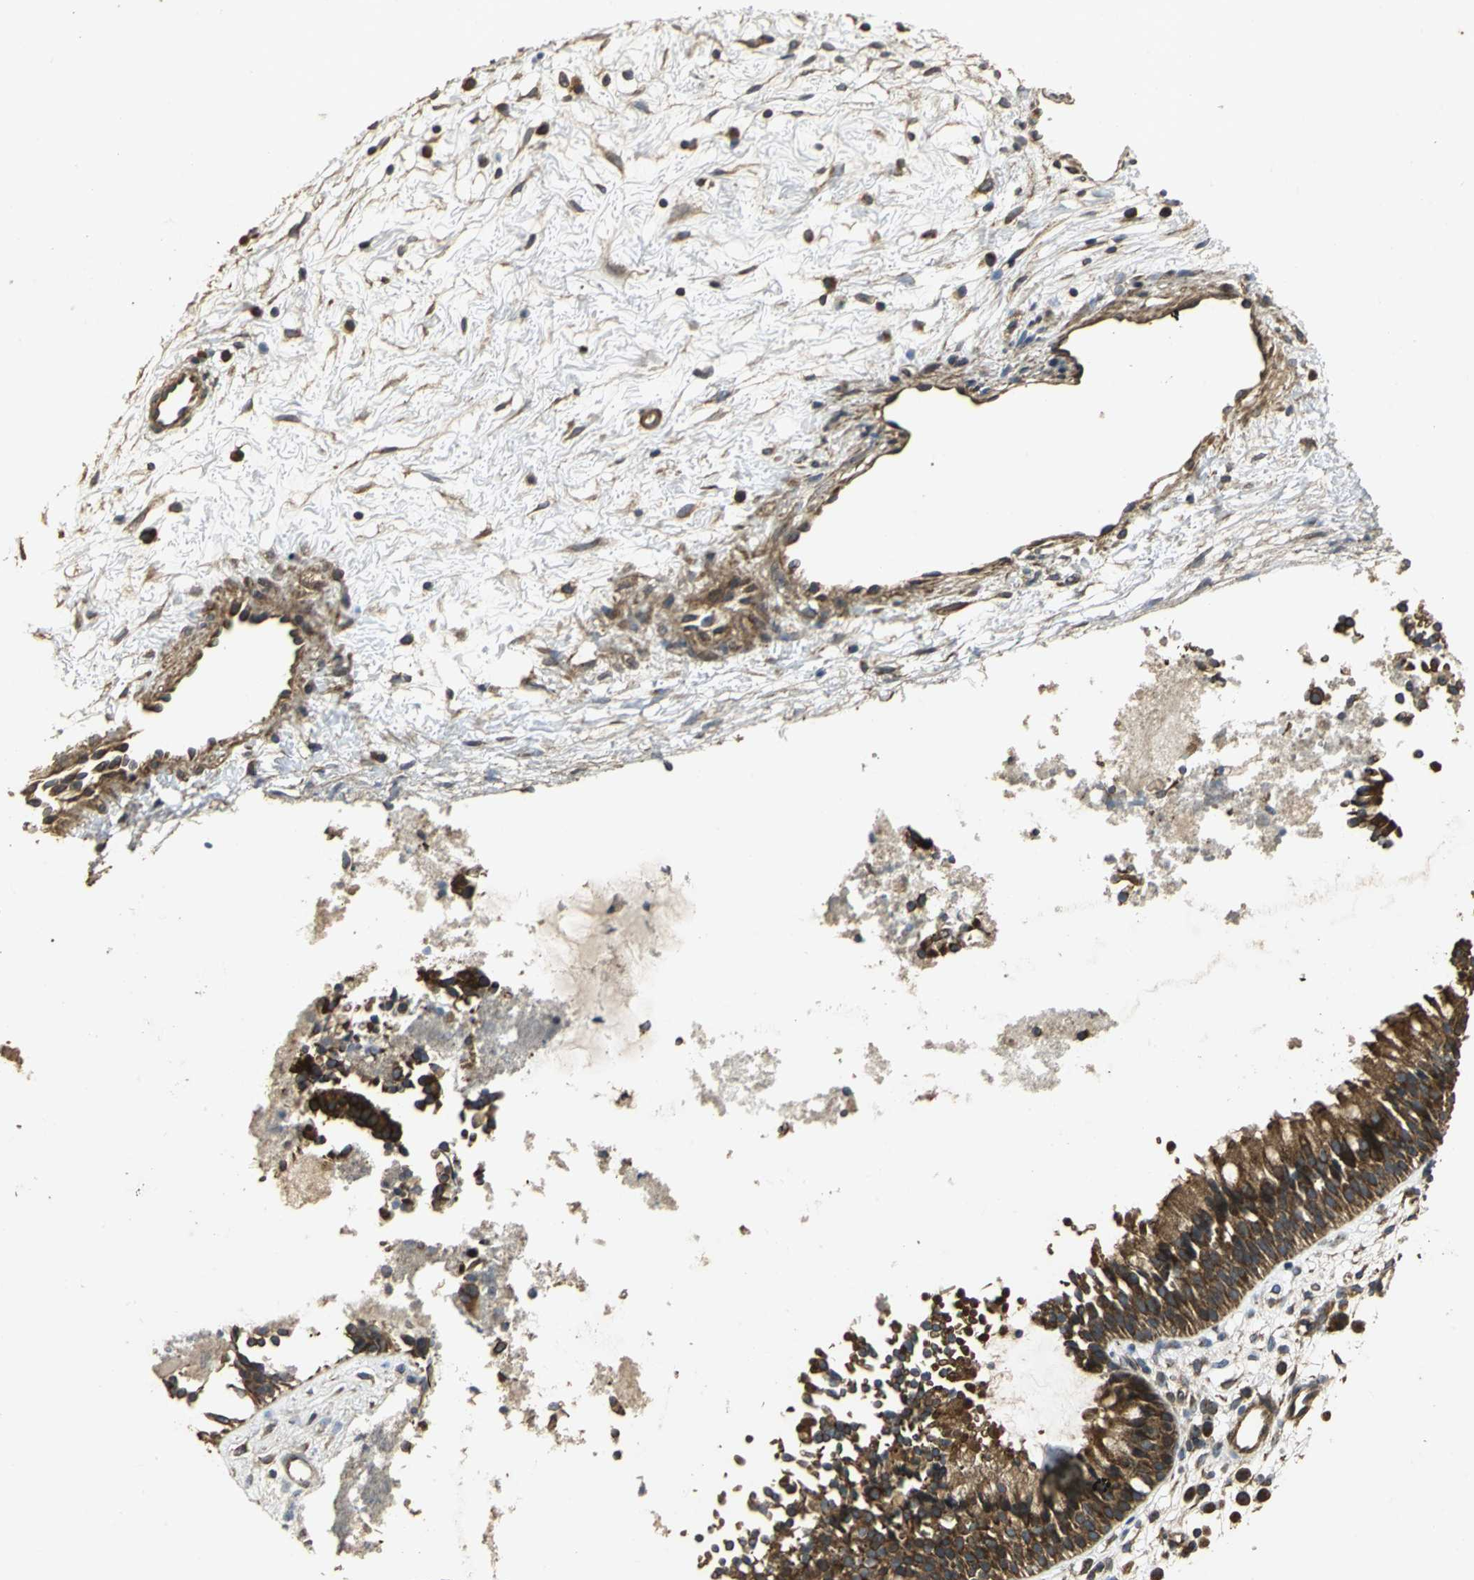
{"staining": {"intensity": "strong", "quantity": ">75%", "location": "cytoplasmic/membranous"}, "tissue": "nasopharynx", "cell_type": "Respiratory epithelial cells", "image_type": "normal", "snomed": [{"axis": "morphology", "description": "Normal tissue, NOS"}, {"axis": "topography", "description": "Nasopharynx"}], "caption": "Benign nasopharynx was stained to show a protein in brown. There is high levels of strong cytoplasmic/membranous staining in approximately >75% of respiratory epithelial cells.", "gene": "KANK1", "patient": {"sex": "male", "age": 21}}